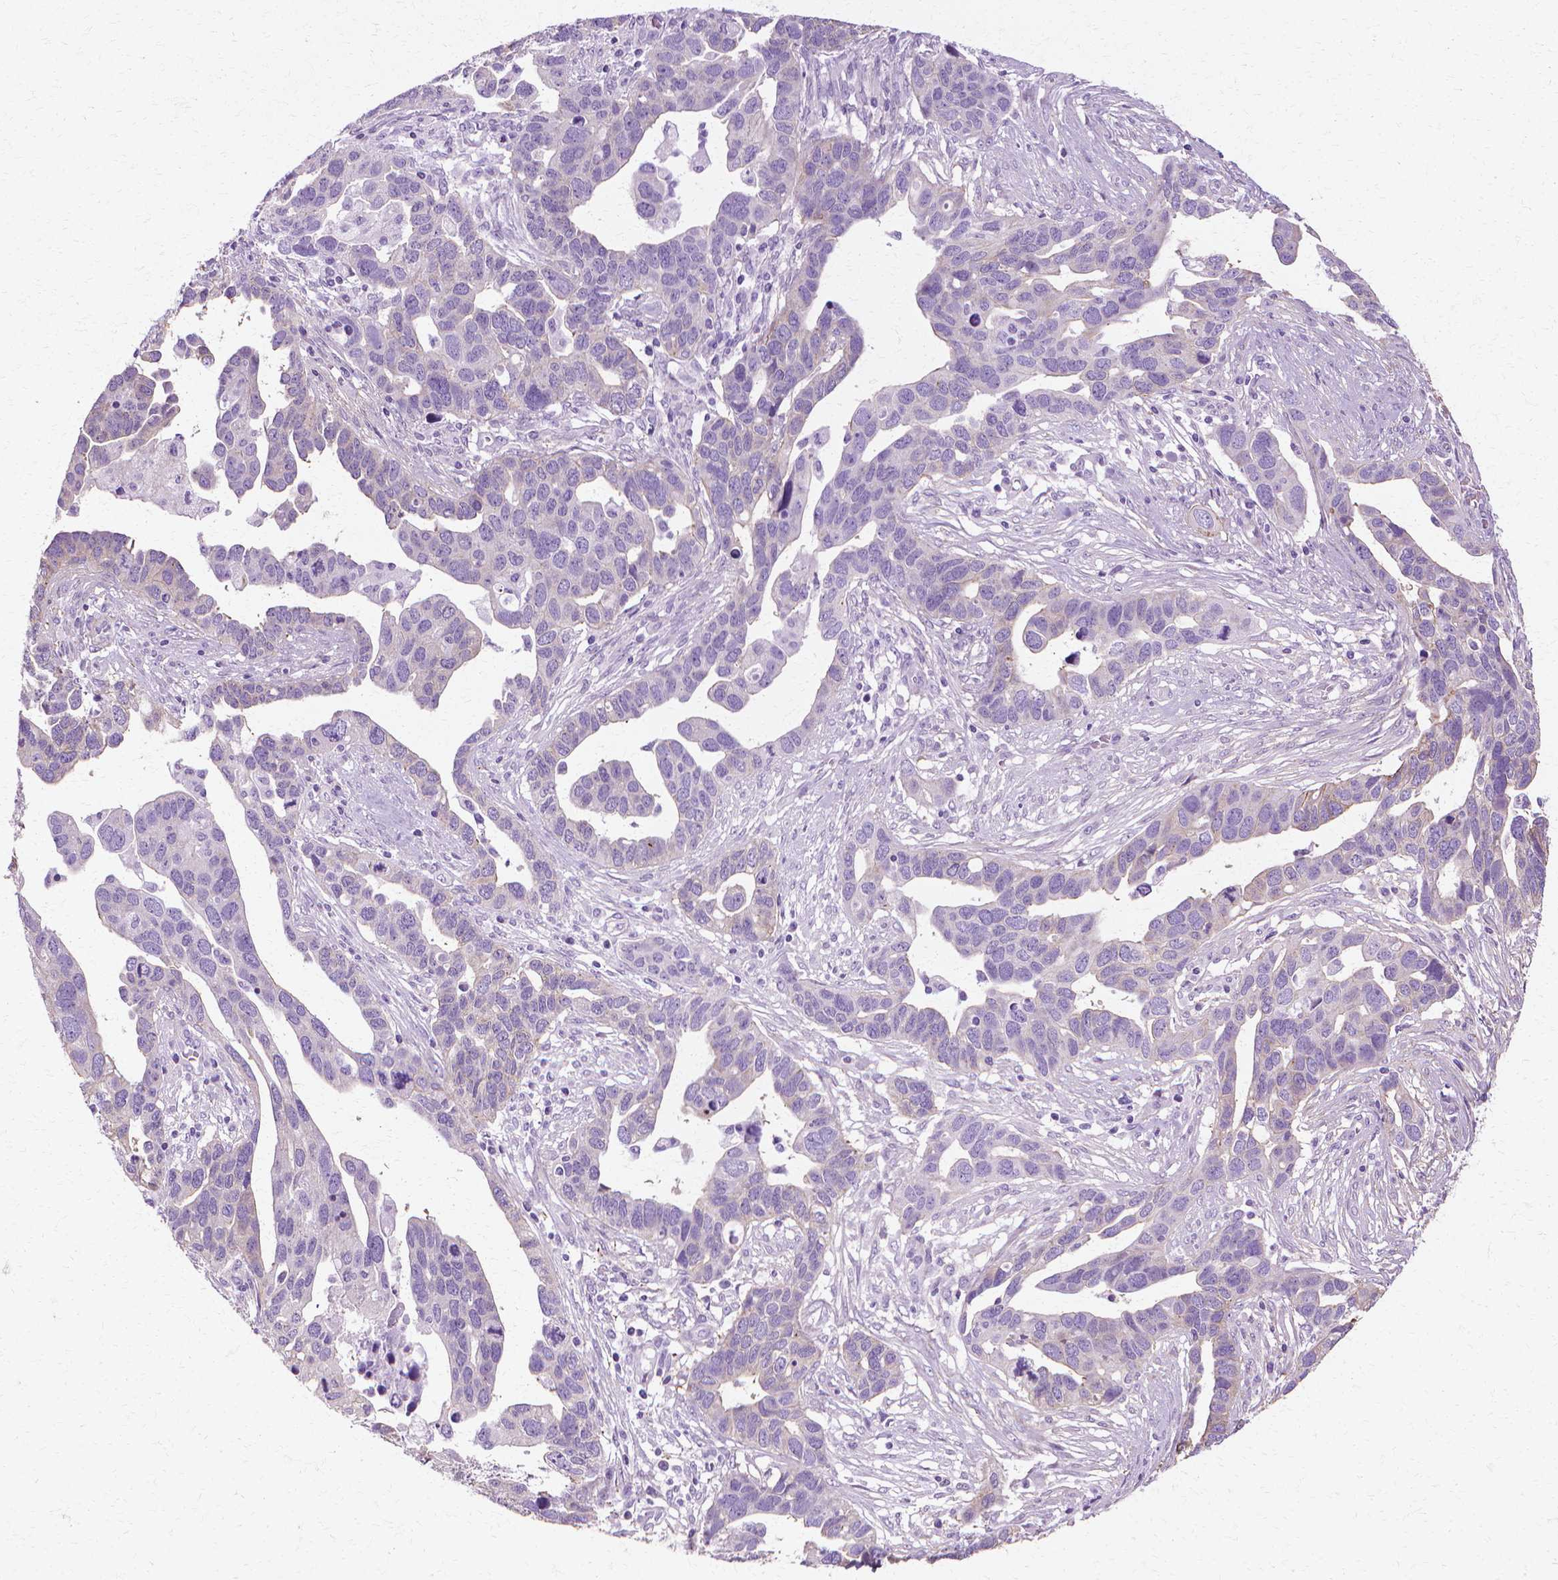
{"staining": {"intensity": "negative", "quantity": "none", "location": "none"}, "tissue": "ovarian cancer", "cell_type": "Tumor cells", "image_type": "cancer", "snomed": [{"axis": "morphology", "description": "Cystadenocarcinoma, serous, NOS"}, {"axis": "topography", "description": "Ovary"}], "caption": "DAB (3,3'-diaminobenzidine) immunohistochemical staining of ovarian cancer reveals no significant staining in tumor cells.", "gene": "CFAP157", "patient": {"sex": "female", "age": 54}}